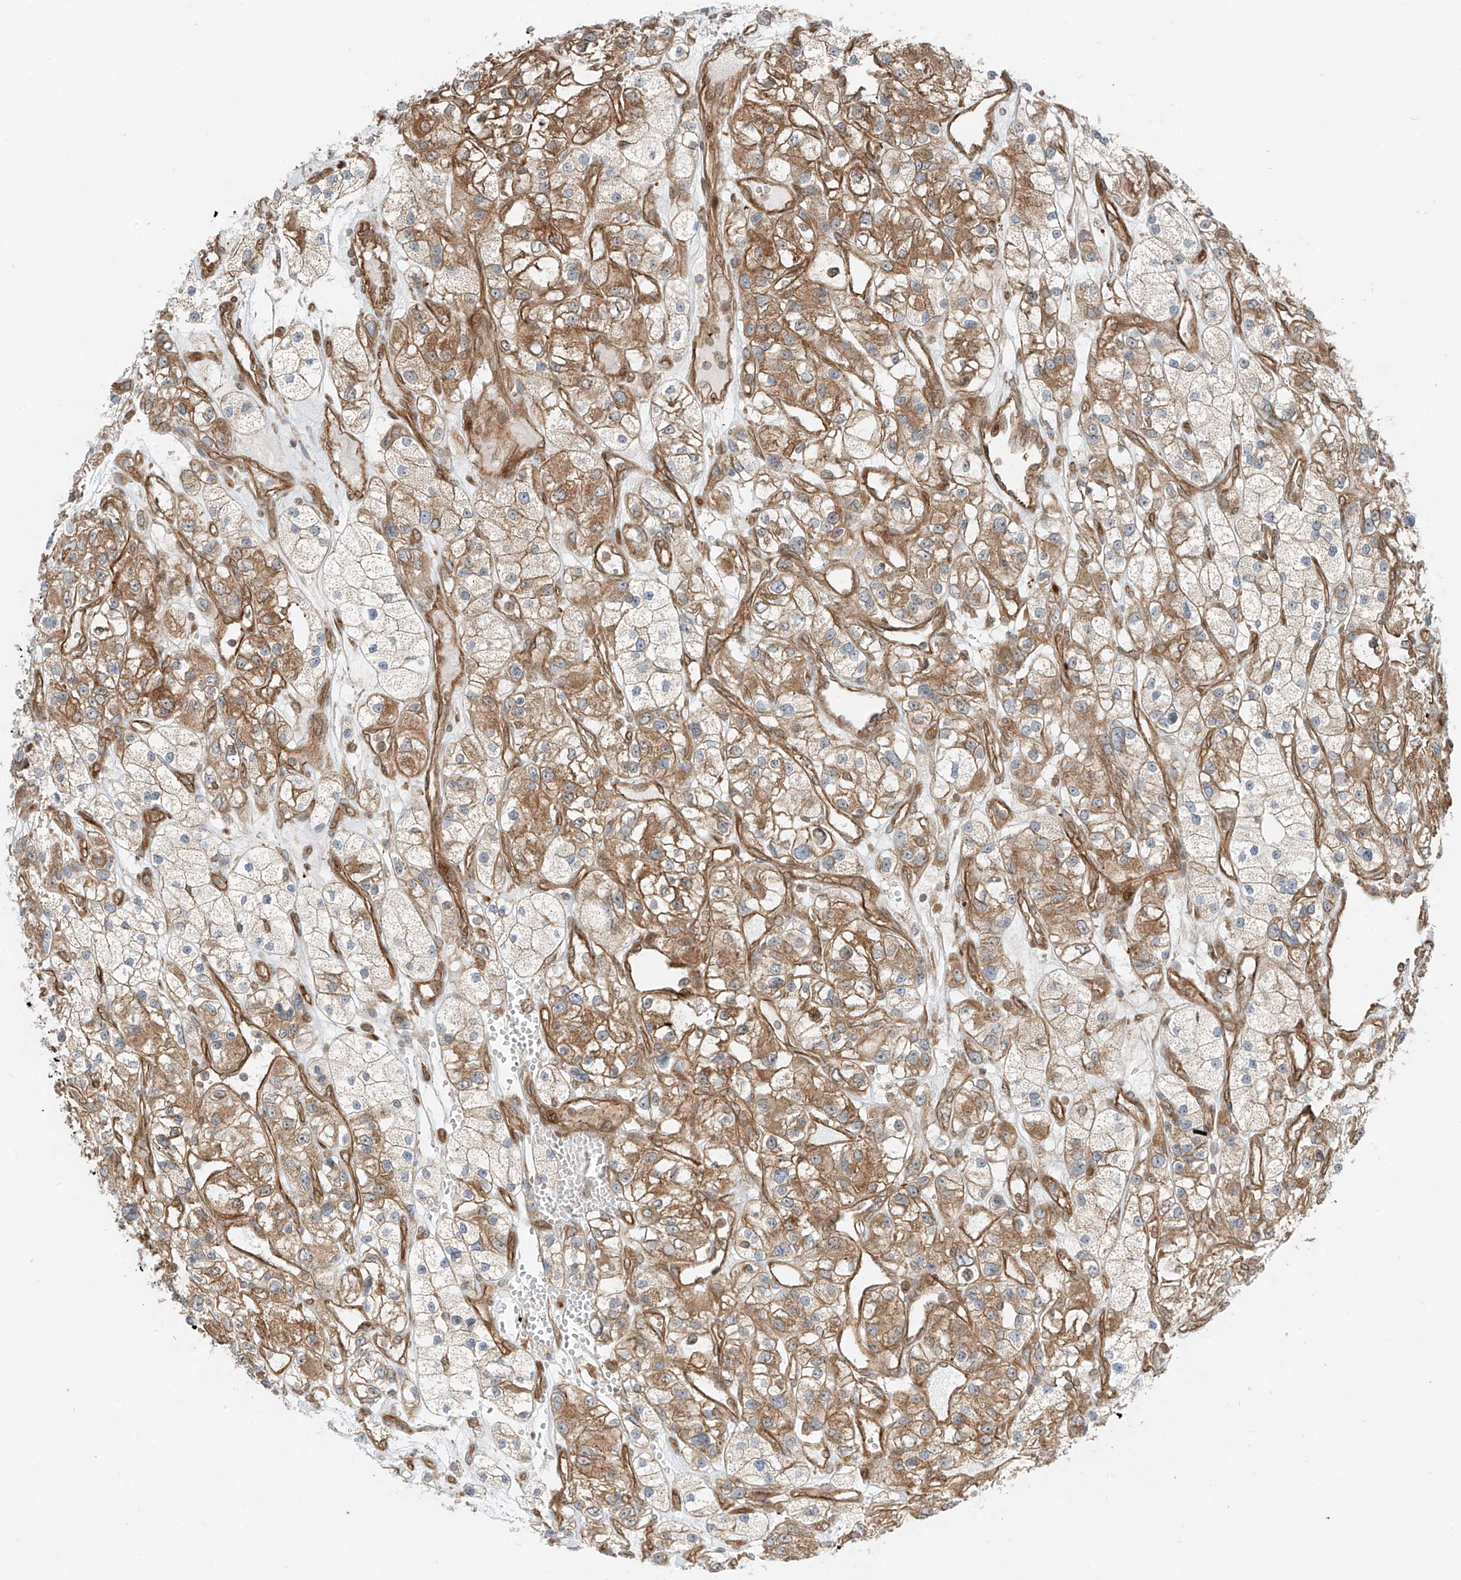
{"staining": {"intensity": "moderate", "quantity": "25%-75%", "location": "cytoplasmic/membranous"}, "tissue": "renal cancer", "cell_type": "Tumor cells", "image_type": "cancer", "snomed": [{"axis": "morphology", "description": "Adenocarcinoma, NOS"}, {"axis": "topography", "description": "Kidney"}], "caption": "IHC of human renal adenocarcinoma shows medium levels of moderate cytoplasmic/membranous staining in approximately 25%-75% of tumor cells.", "gene": "USP48", "patient": {"sex": "female", "age": 57}}